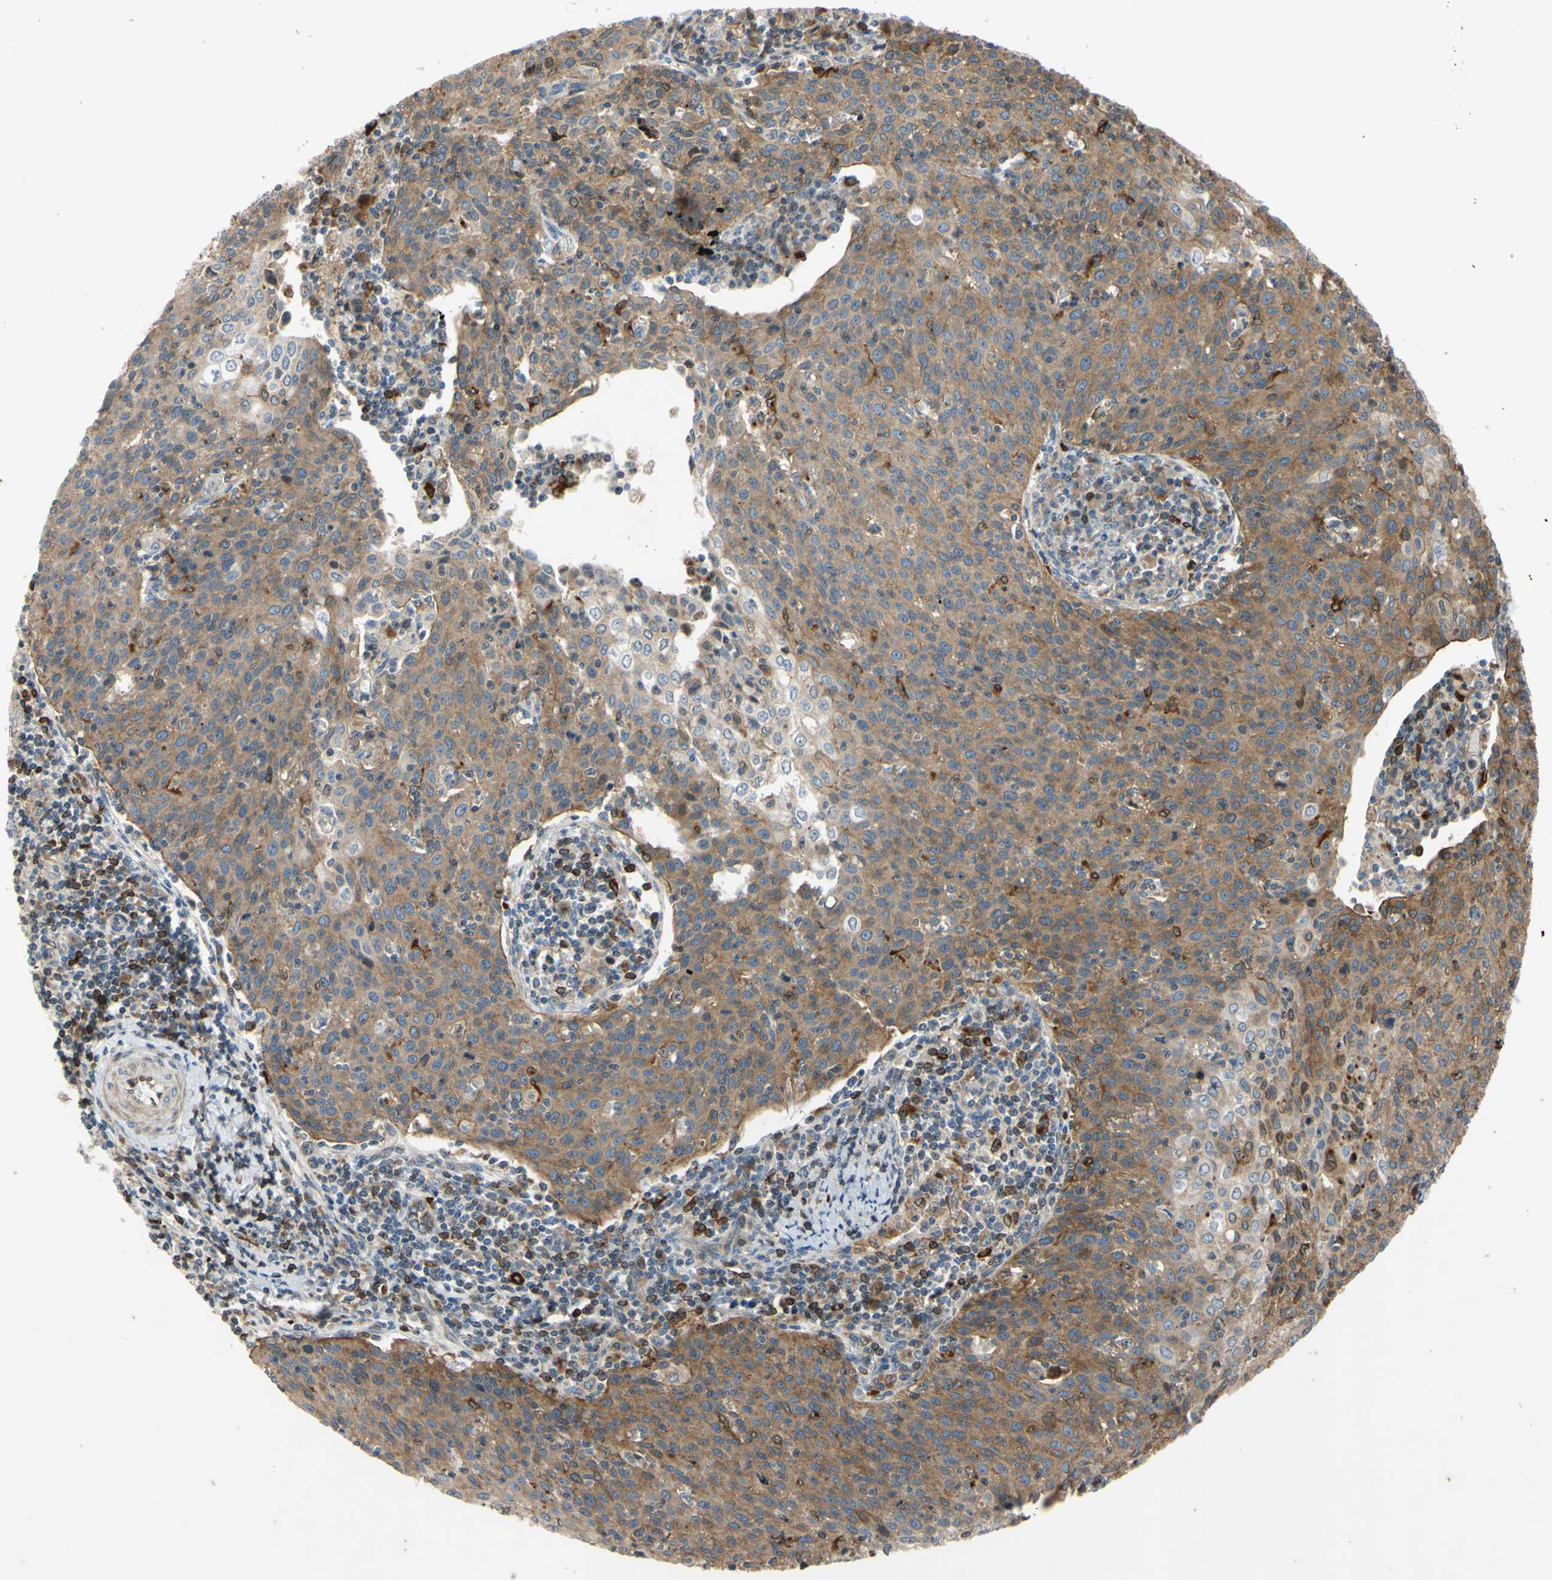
{"staining": {"intensity": "moderate", "quantity": ">75%", "location": "cytoplasmic/membranous"}, "tissue": "cervical cancer", "cell_type": "Tumor cells", "image_type": "cancer", "snomed": [{"axis": "morphology", "description": "Squamous cell carcinoma, NOS"}, {"axis": "topography", "description": "Cervix"}], "caption": "Human cervical squamous cell carcinoma stained with a protein marker shows moderate staining in tumor cells.", "gene": "PLXNA2", "patient": {"sex": "female", "age": 38}}